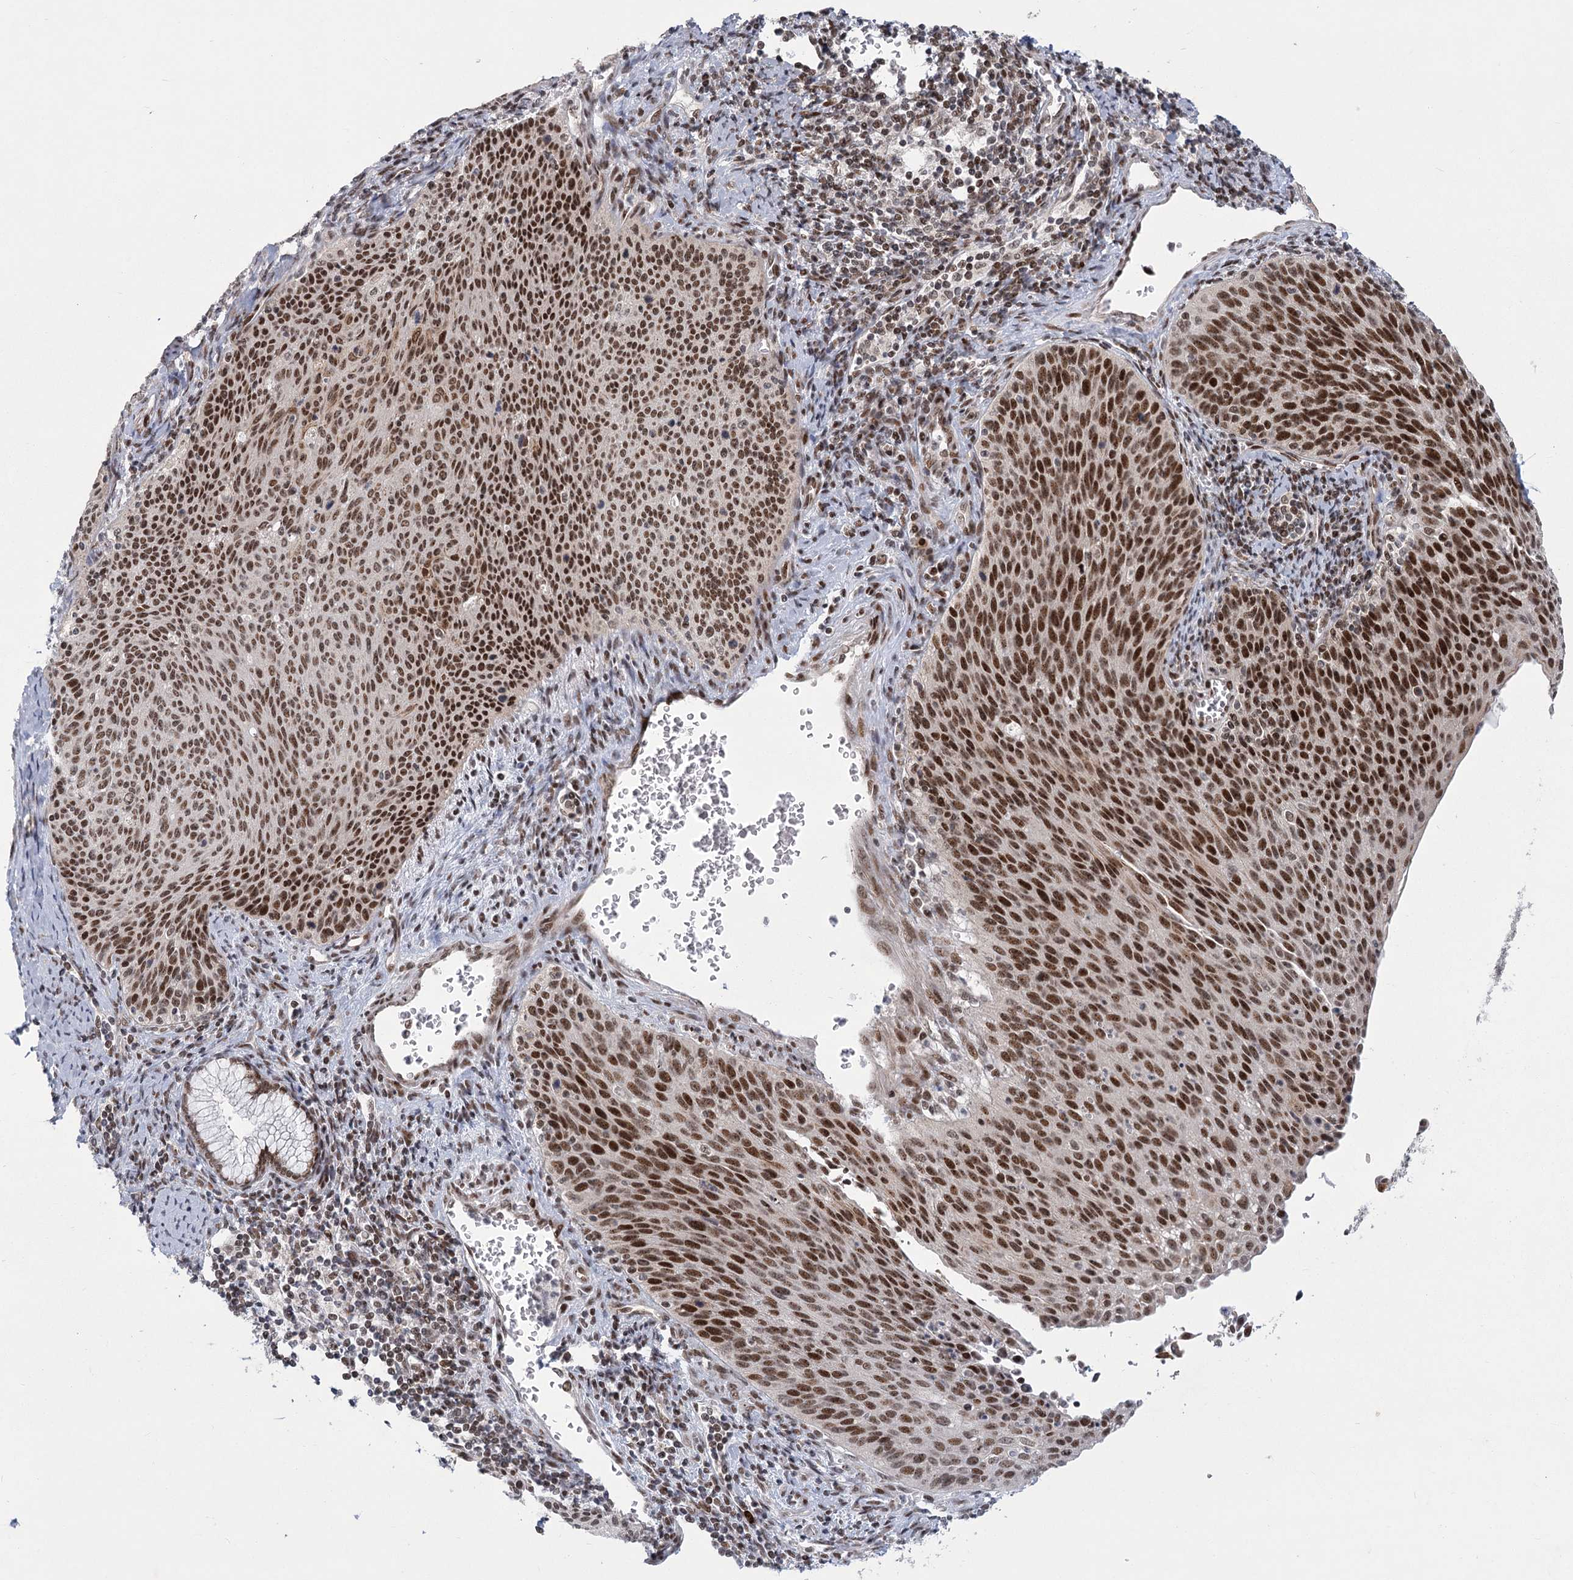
{"staining": {"intensity": "strong", "quantity": ">75%", "location": "nuclear"}, "tissue": "cervical cancer", "cell_type": "Tumor cells", "image_type": "cancer", "snomed": [{"axis": "morphology", "description": "Squamous cell carcinoma, NOS"}, {"axis": "topography", "description": "Cervix"}], "caption": "Immunohistochemical staining of human cervical cancer reveals strong nuclear protein staining in approximately >75% of tumor cells.", "gene": "CIB4", "patient": {"sex": "female", "age": 55}}